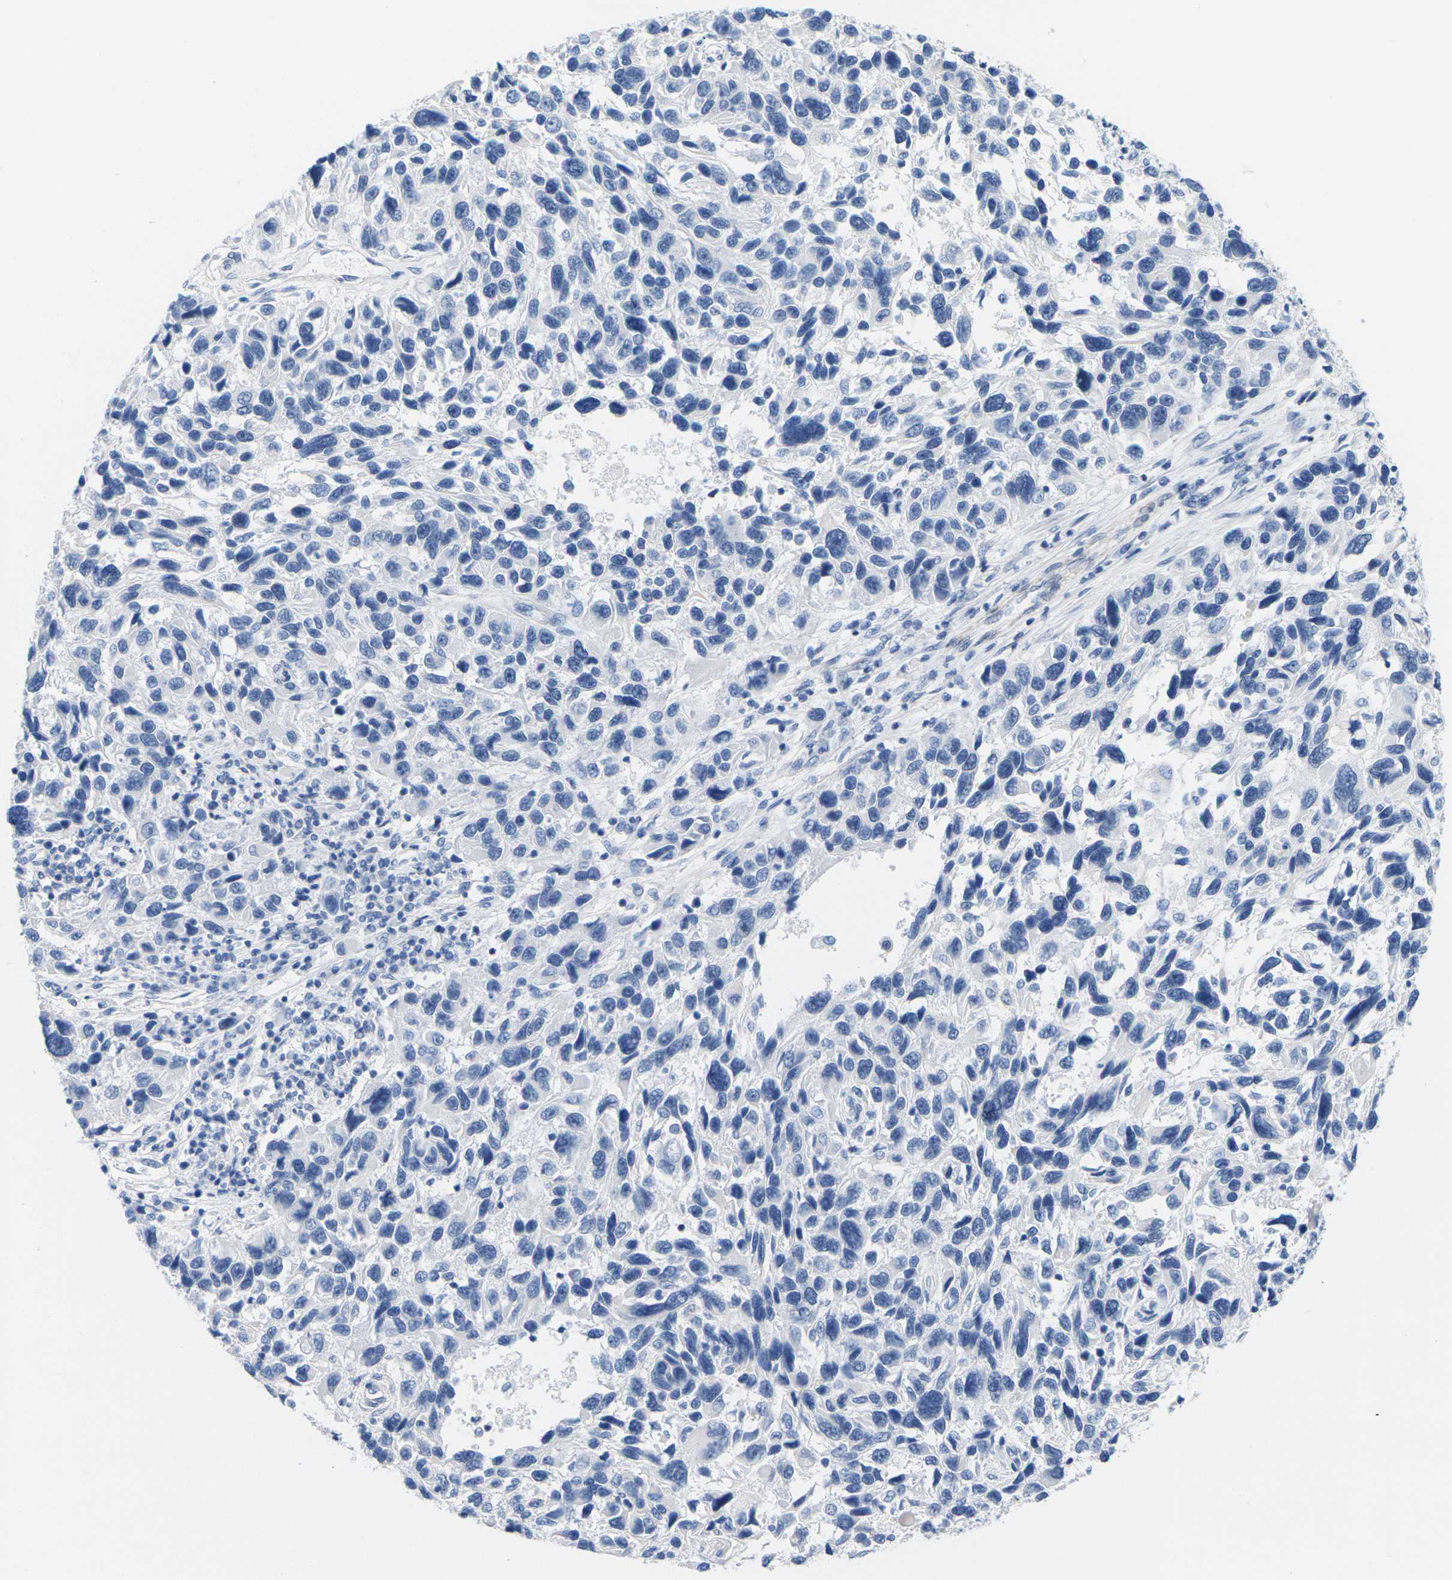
{"staining": {"intensity": "negative", "quantity": "none", "location": "none"}, "tissue": "melanoma", "cell_type": "Tumor cells", "image_type": "cancer", "snomed": [{"axis": "morphology", "description": "Malignant melanoma, NOS"}, {"axis": "topography", "description": "Skin"}], "caption": "Tumor cells are negative for protein expression in human malignant melanoma. Nuclei are stained in blue.", "gene": "CNN1", "patient": {"sex": "male", "age": 53}}